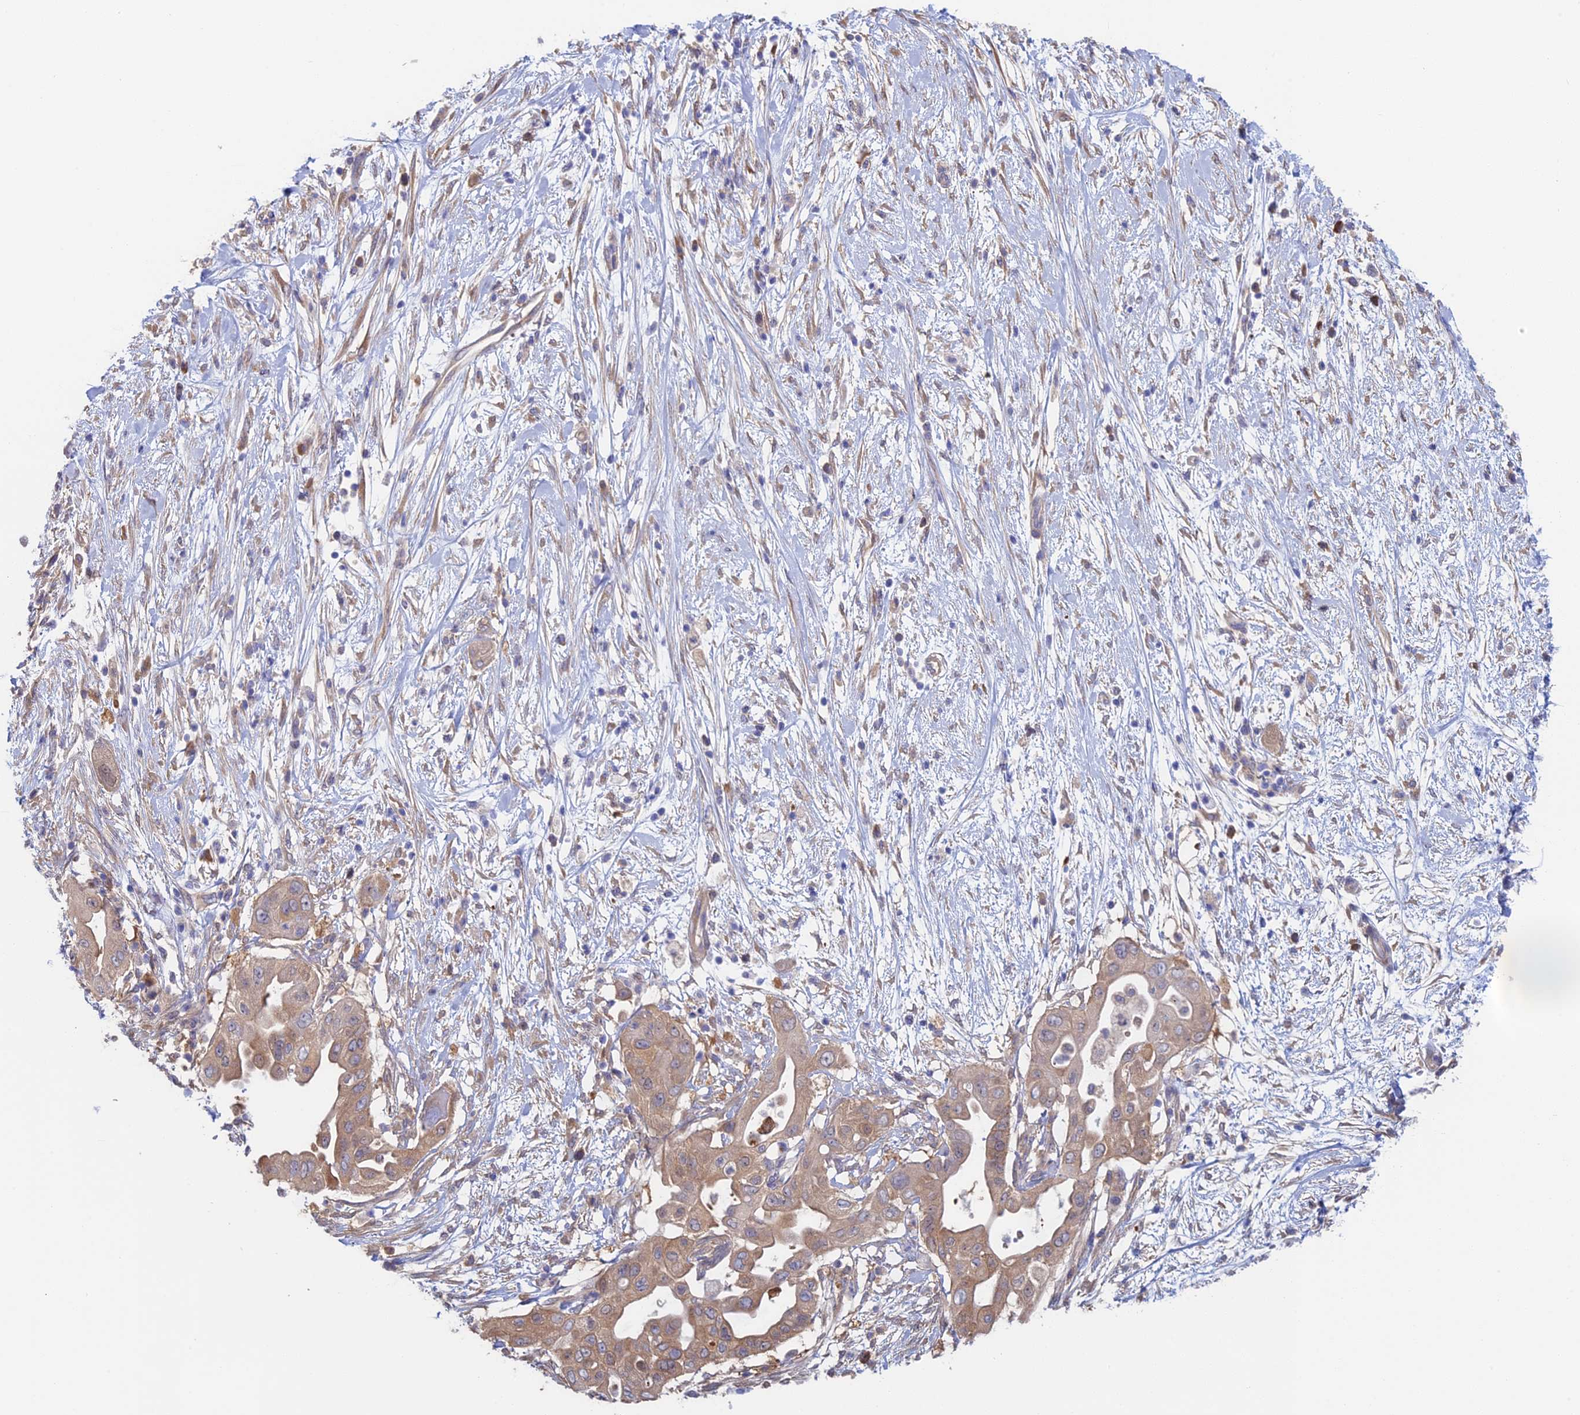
{"staining": {"intensity": "moderate", "quantity": "25%-75%", "location": "cytoplasmic/membranous"}, "tissue": "pancreatic cancer", "cell_type": "Tumor cells", "image_type": "cancer", "snomed": [{"axis": "morphology", "description": "Adenocarcinoma, NOS"}, {"axis": "topography", "description": "Pancreas"}], "caption": "There is medium levels of moderate cytoplasmic/membranous positivity in tumor cells of pancreatic cancer, as demonstrated by immunohistochemical staining (brown color).", "gene": "SYNDIG1L", "patient": {"sex": "male", "age": 68}}